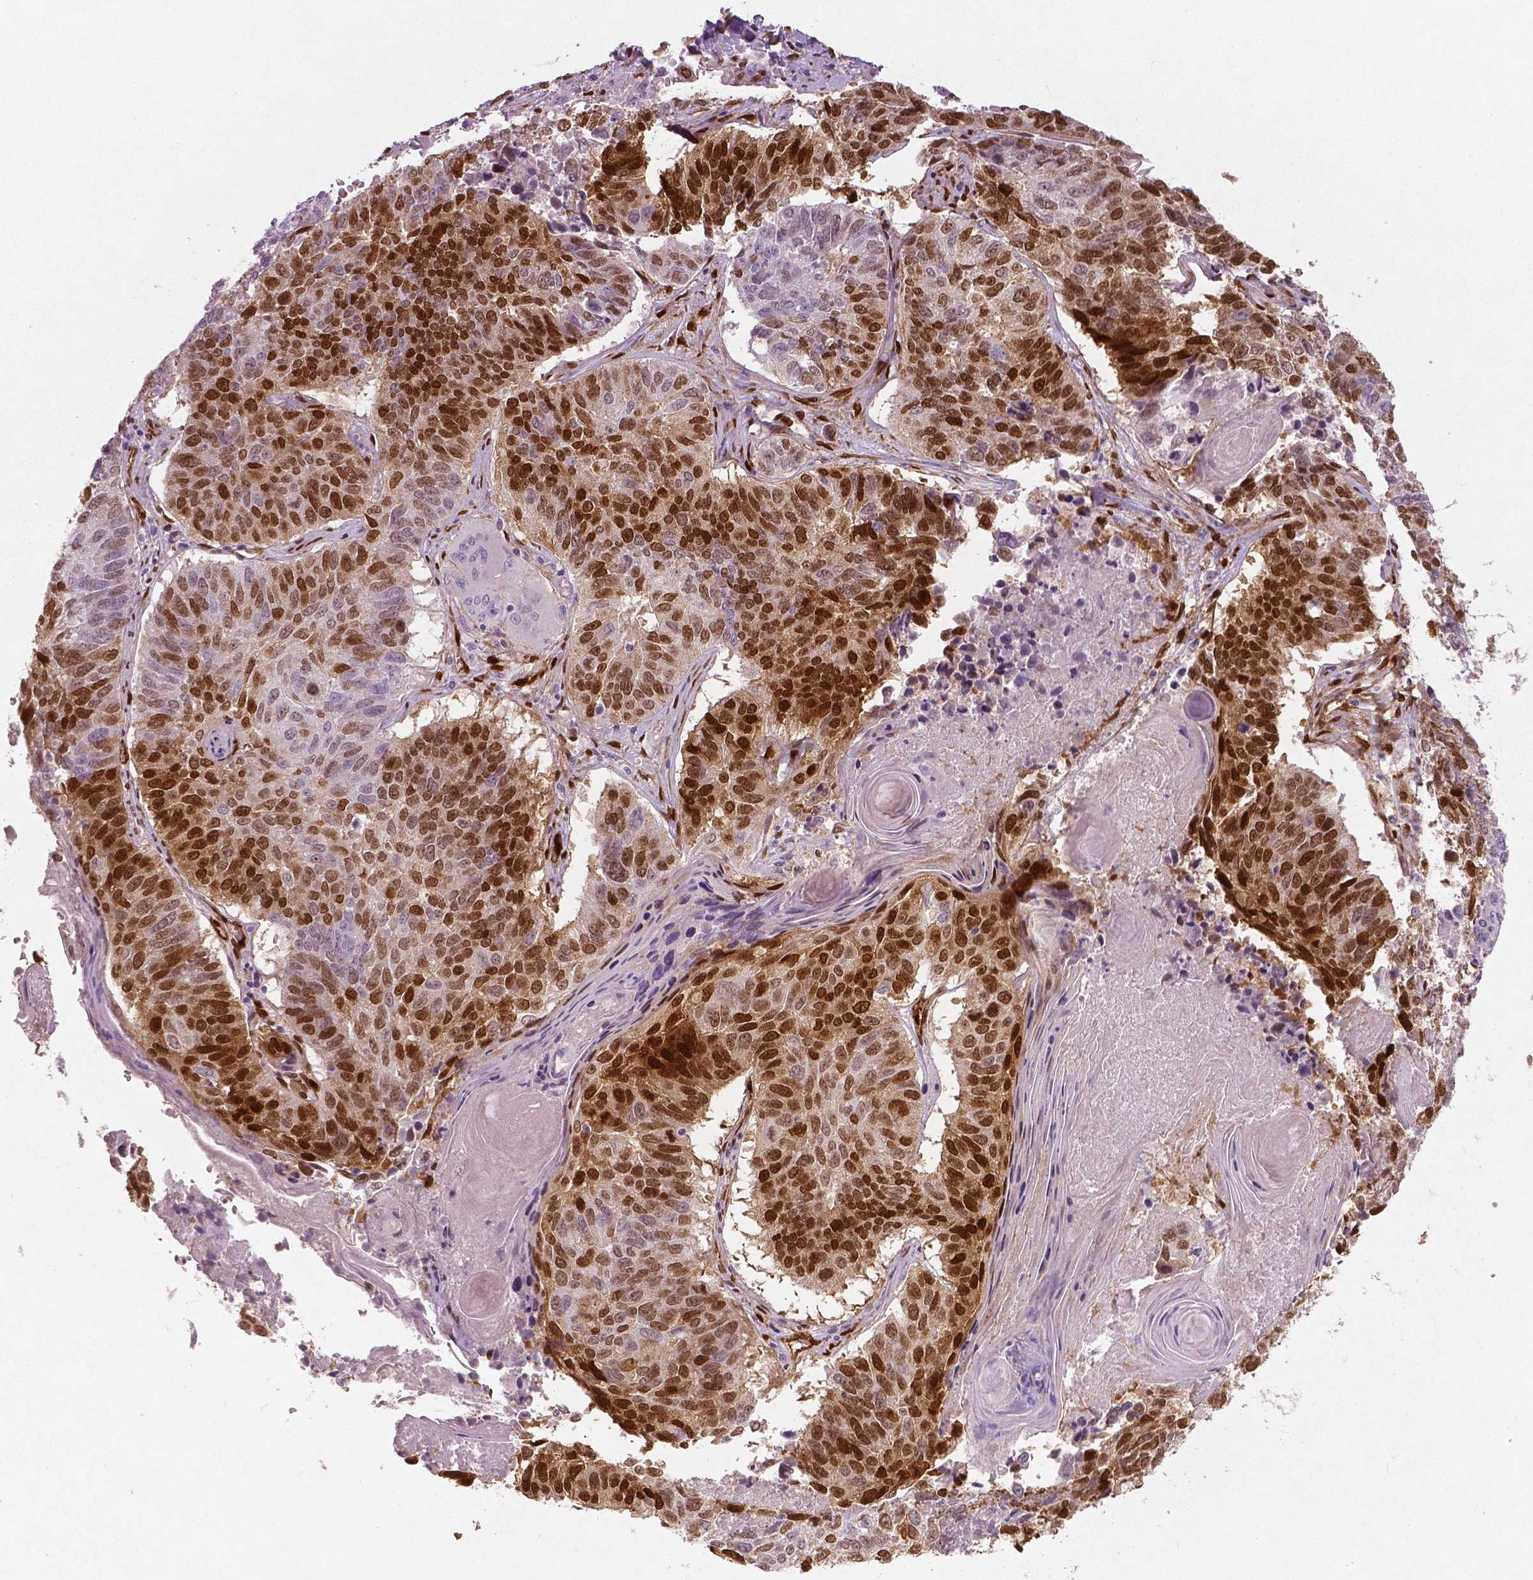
{"staining": {"intensity": "moderate", "quantity": ">75%", "location": "cytoplasmic/membranous,nuclear"}, "tissue": "lung cancer", "cell_type": "Tumor cells", "image_type": "cancer", "snomed": [{"axis": "morphology", "description": "Squamous cell carcinoma, NOS"}, {"axis": "topography", "description": "Lung"}], "caption": "Moderate cytoplasmic/membranous and nuclear expression for a protein is identified in approximately >75% of tumor cells of lung squamous cell carcinoma using IHC.", "gene": "WWTR1", "patient": {"sex": "male", "age": 73}}